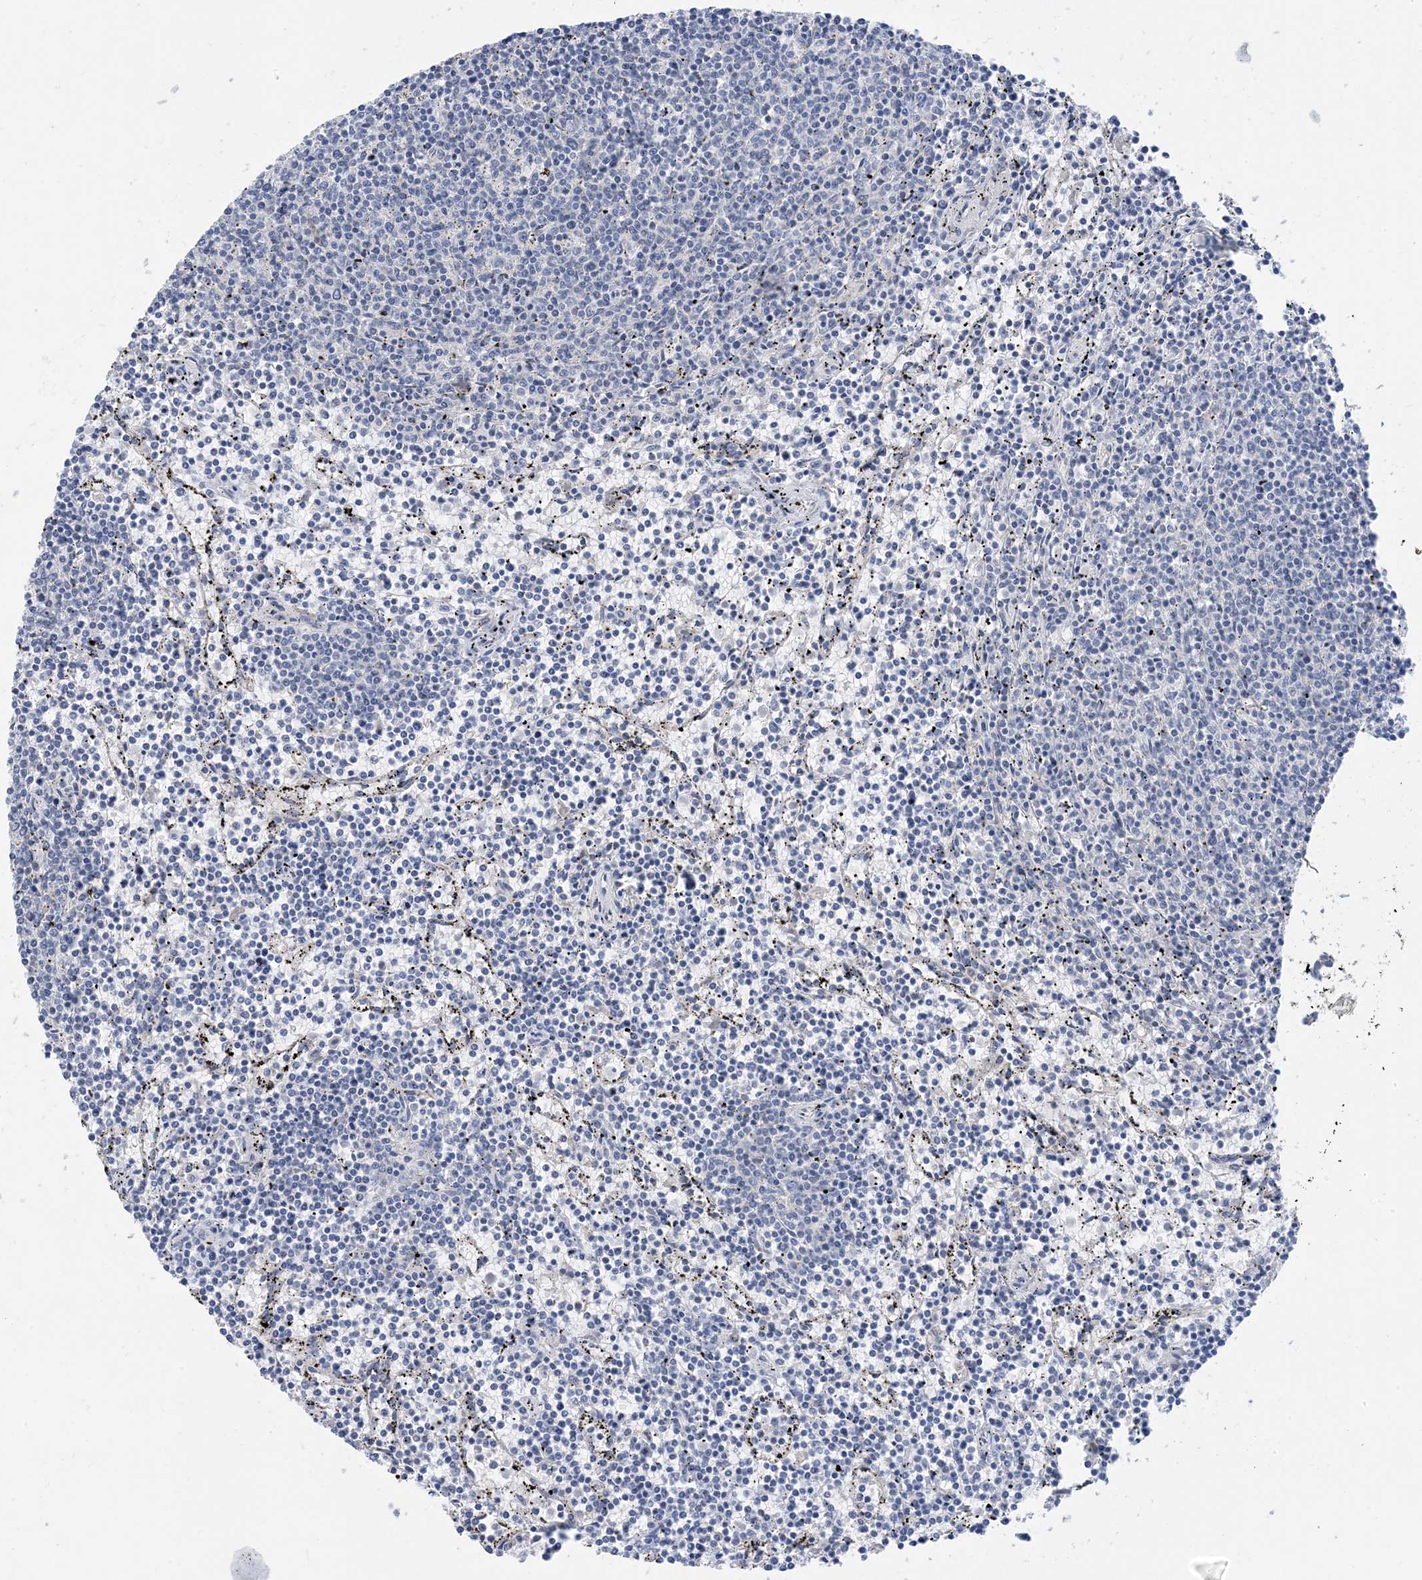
{"staining": {"intensity": "negative", "quantity": "none", "location": "none"}, "tissue": "lymphoma", "cell_type": "Tumor cells", "image_type": "cancer", "snomed": [{"axis": "morphology", "description": "Malignant lymphoma, non-Hodgkin's type, Low grade"}, {"axis": "topography", "description": "Spleen"}], "caption": "A photomicrograph of human low-grade malignant lymphoma, non-Hodgkin's type is negative for staining in tumor cells.", "gene": "ZCCHC18", "patient": {"sex": "female", "age": 50}}